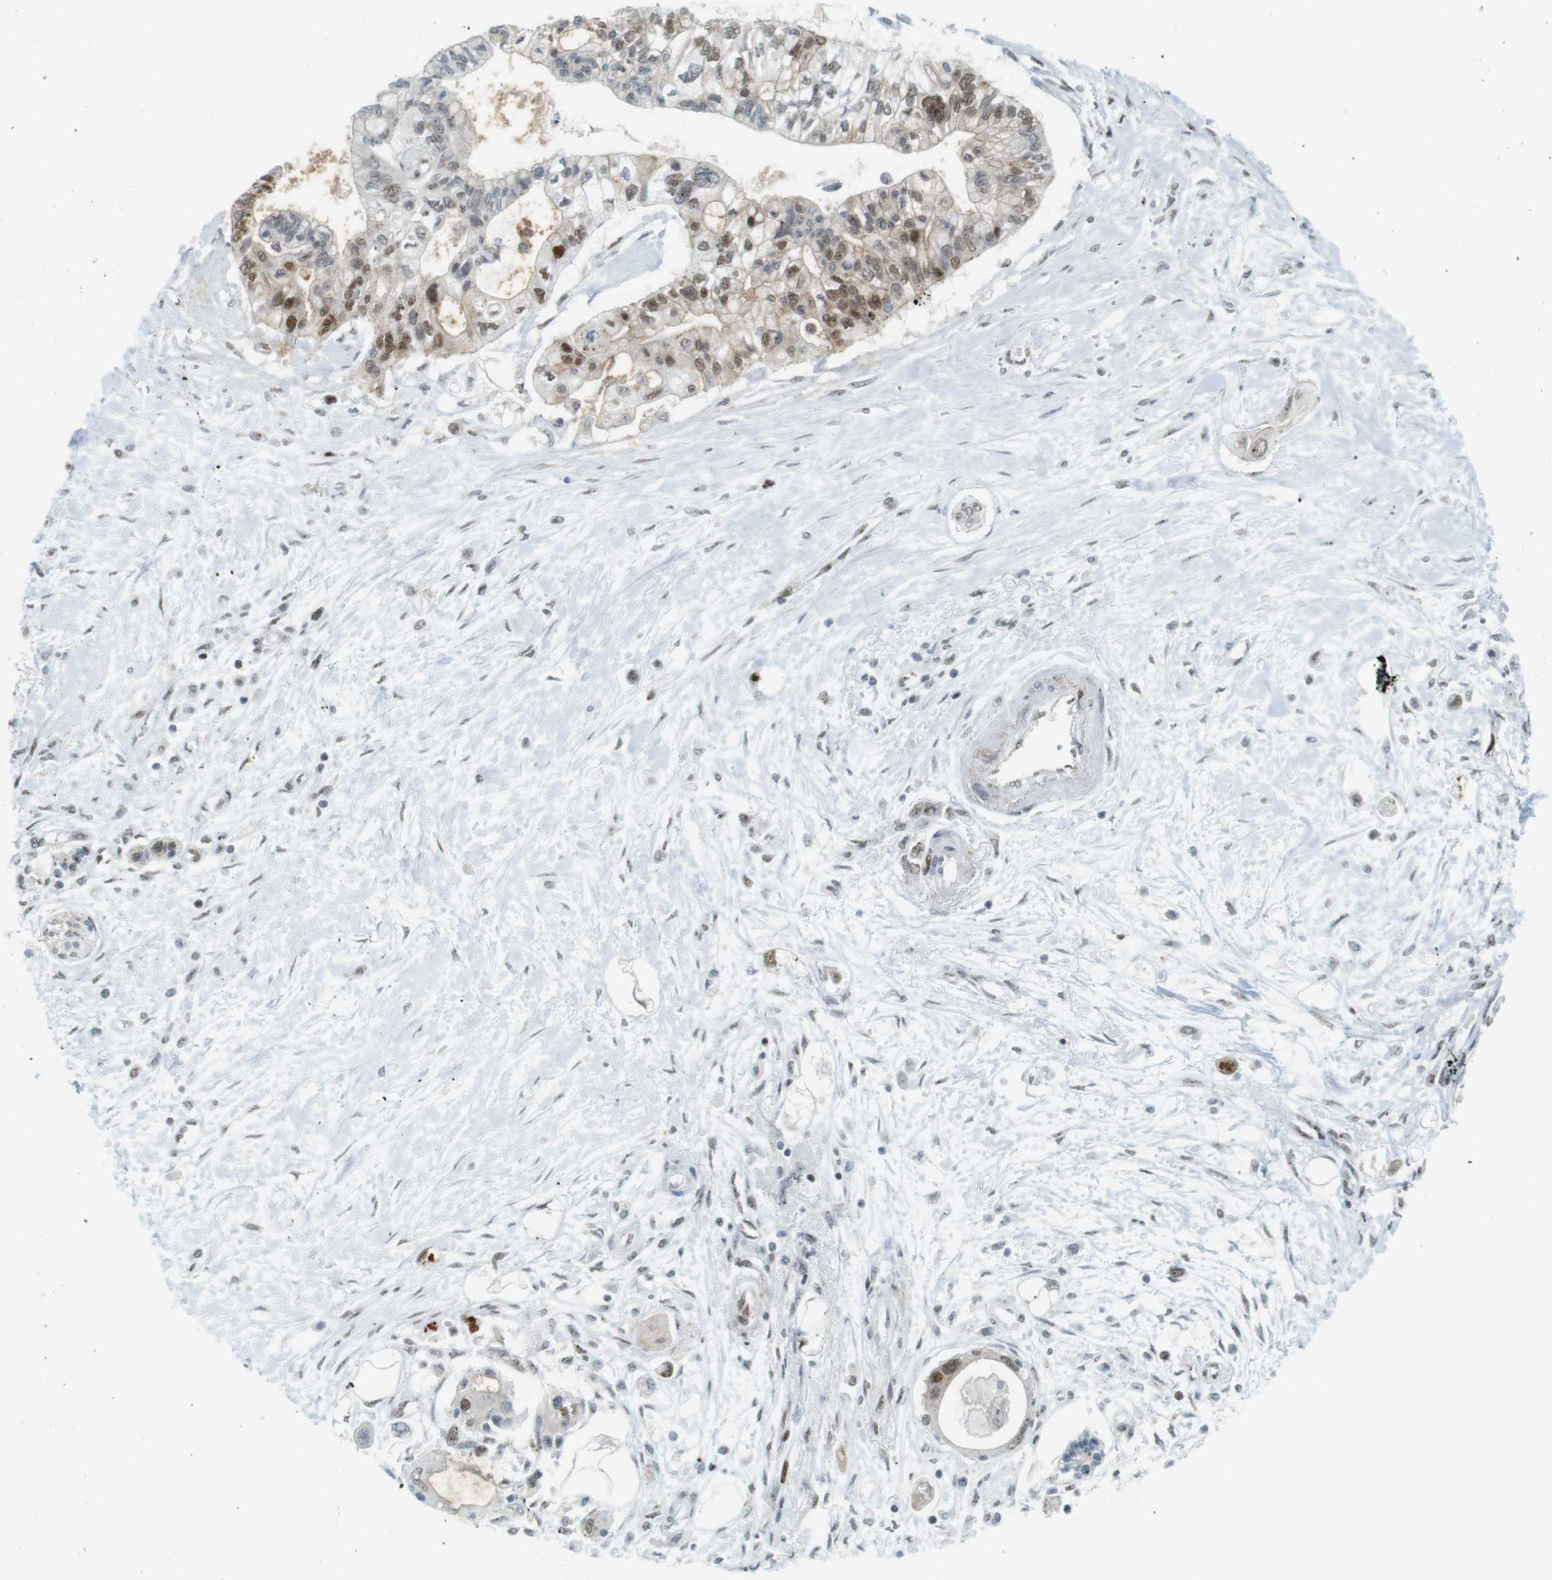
{"staining": {"intensity": "moderate", "quantity": "25%-75%", "location": "nuclear"}, "tissue": "pancreatic cancer", "cell_type": "Tumor cells", "image_type": "cancer", "snomed": [{"axis": "morphology", "description": "Adenocarcinoma, NOS"}, {"axis": "topography", "description": "Pancreas"}], "caption": "Human pancreatic adenocarcinoma stained with a protein marker reveals moderate staining in tumor cells.", "gene": "UBB", "patient": {"sex": "female", "age": 77}}